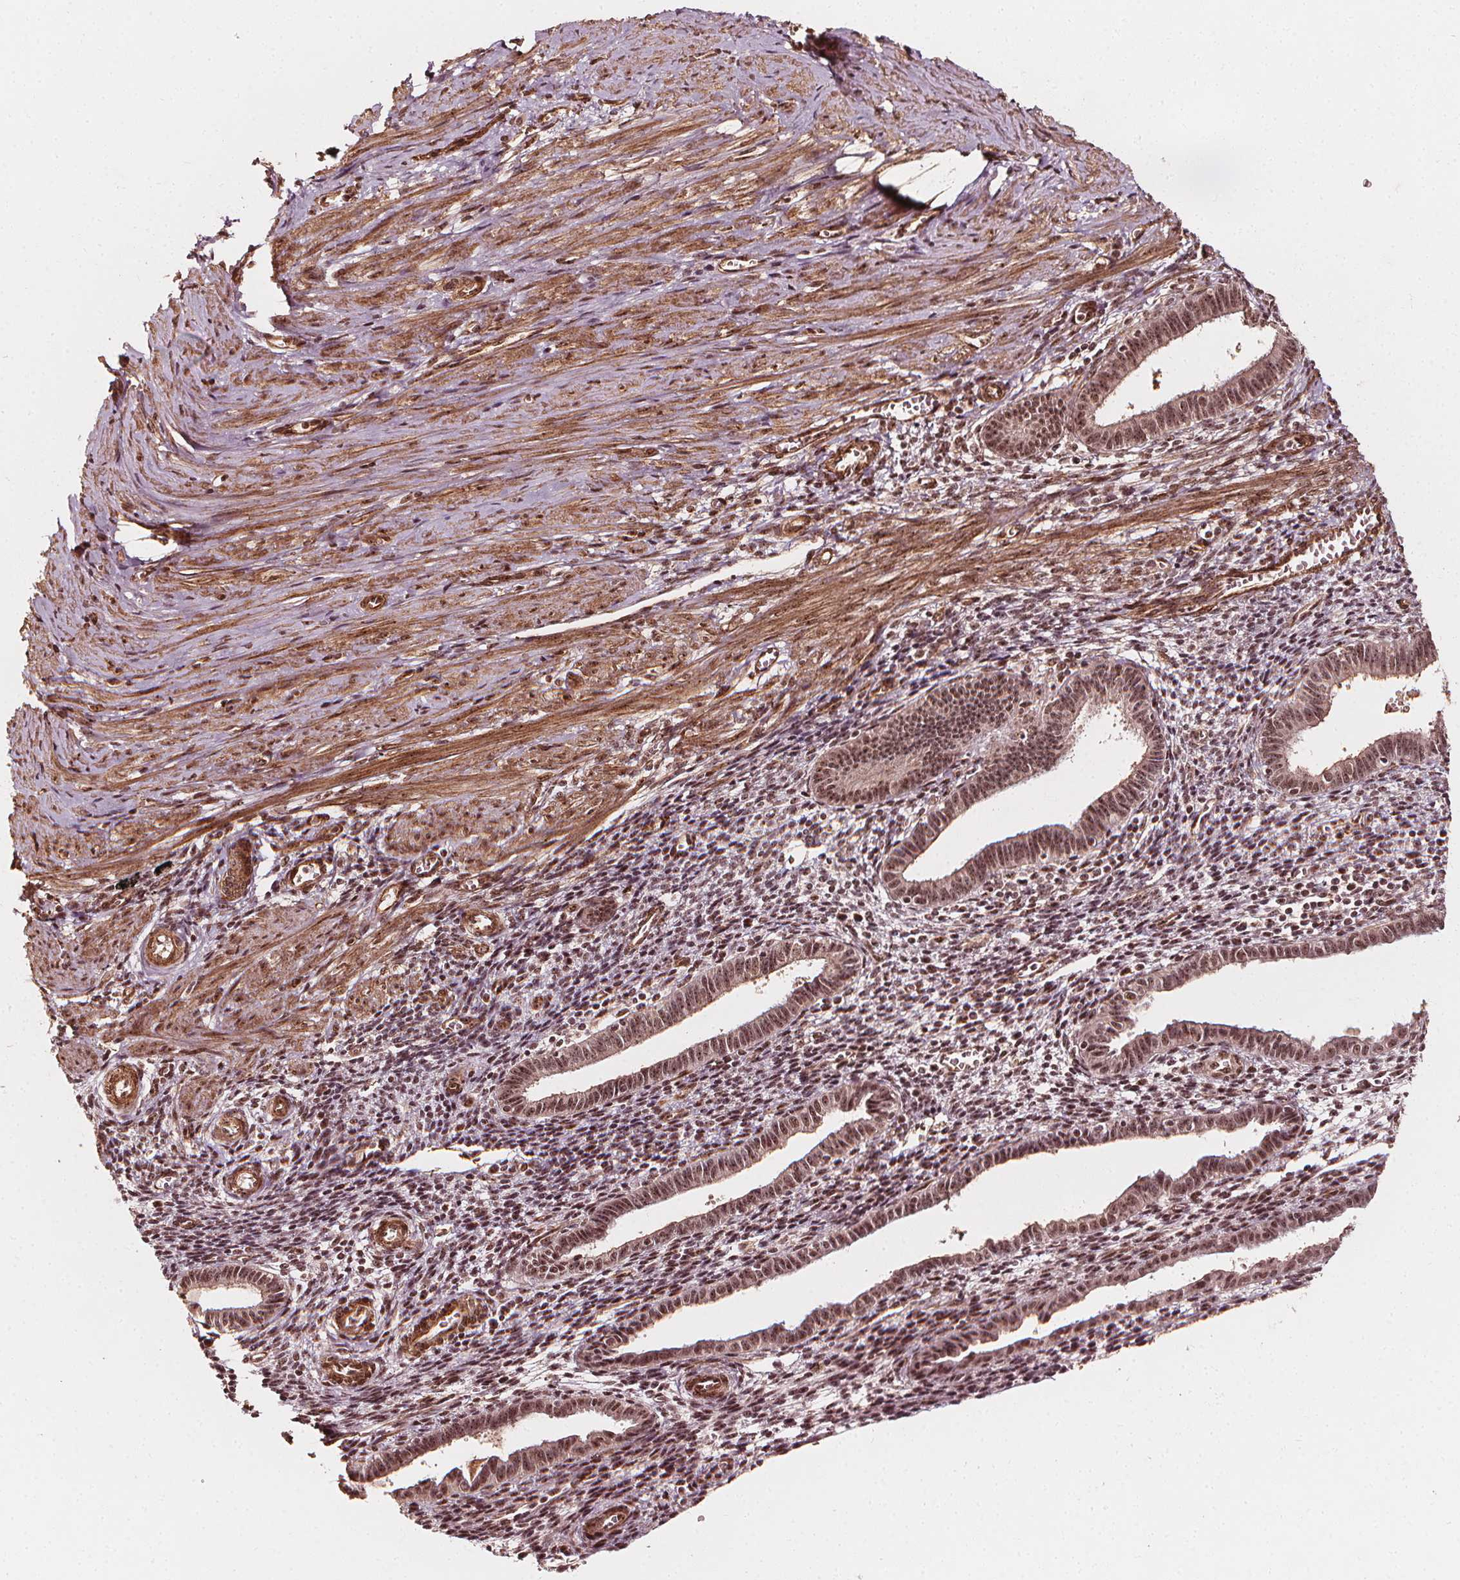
{"staining": {"intensity": "moderate", "quantity": ">75%", "location": "nuclear"}, "tissue": "endometrium", "cell_type": "Cells in endometrial stroma", "image_type": "normal", "snomed": [{"axis": "morphology", "description": "Normal tissue, NOS"}, {"axis": "topography", "description": "Endometrium"}], "caption": "Immunohistochemistry (IHC) (DAB (3,3'-diaminobenzidine)) staining of unremarkable endometrium displays moderate nuclear protein positivity in about >75% of cells in endometrial stroma. (DAB (3,3'-diaminobenzidine) IHC with brightfield microscopy, high magnification).", "gene": "EXOSC9", "patient": {"sex": "female", "age": 37}}